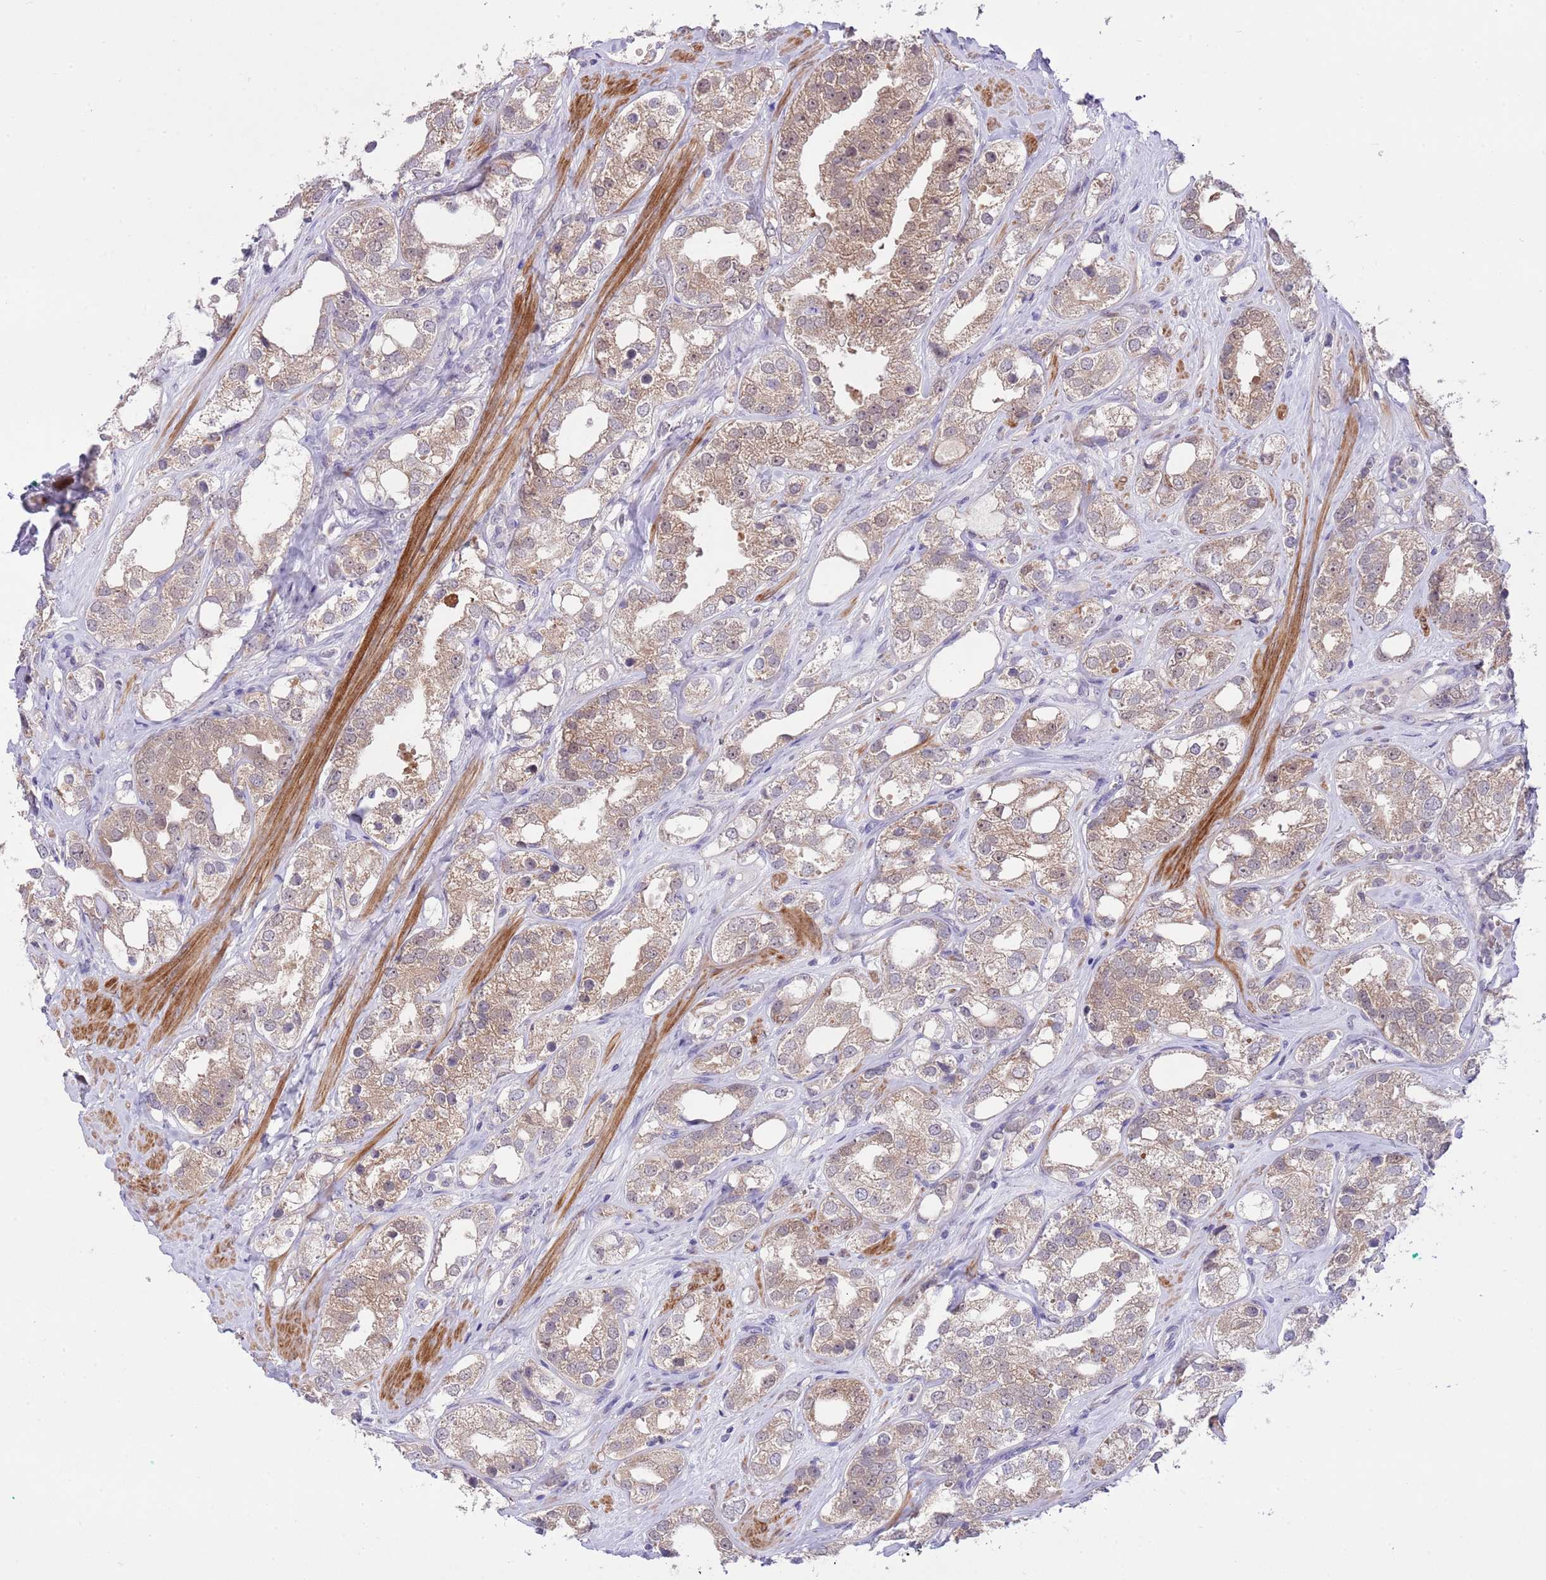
{"staining": {"intensity": "moderate", "quantity": ">75%", "location": "cytoplasmic/membranous"}, "tissue": "prostate cancer", "cell_type": "Tumor cells", "image_type": "cancer", "snomed": [{"axis": "morphology", "description": "Adenocarcinoma, NOS"}, {"axis": "topography", "description": "Prostate"}], "caption": "Immunohistochemistry (IHC) of human prostate cancer reveals medium levels of moderate cytoplasmic/membranous expression in about >75% of tumor cells. The staining was performed using DAB (3,3'-diaminobenzidine), with brown indicating positive protein expression. Nuclei are stained blue with hematoxylin.", "gene": "GALK2", "patient": {"sex": "male", "age": 79}}